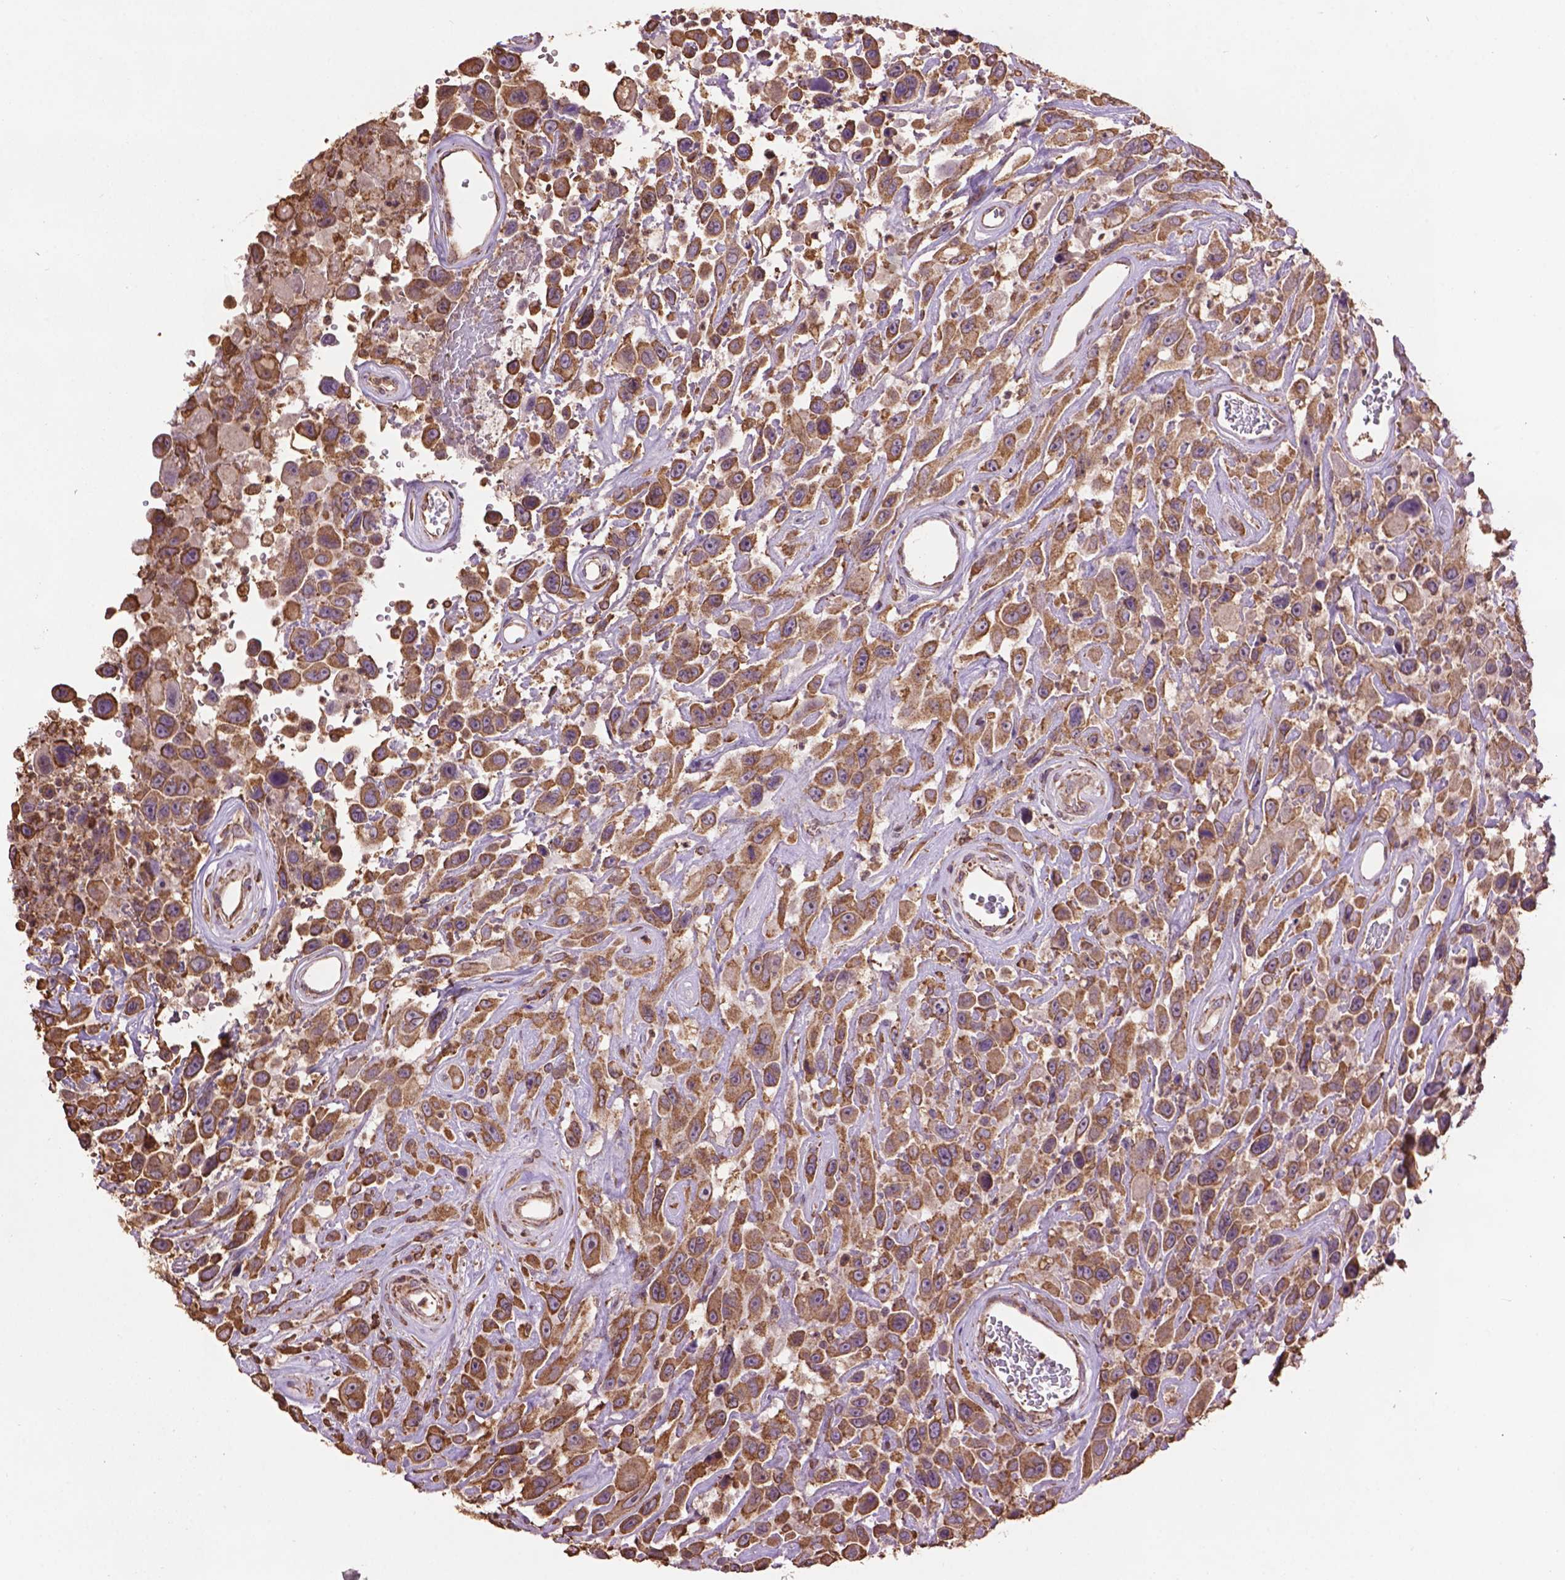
{"staining": {"intensity": "moderate", "quantity": ">75%", "location": "cytoplasmic/membranous"}, "tissue": "urothelial cancer", "cell_type": "Tumor cells", "image_type": "cancer", "snomed": [{"axis": "morphology", "description": "Urothelial carcinoma, High grade"}, {"axis": "topography", "description": "Urinary bladder"}], "caption": "Urothelial cancer stained for a protein (brown) reveals moderate cytoplasmic/membranous positive positivity in about >75% of tumor cells.", "gene": "PPP2R5E", "patient": {"sex": "male", "age": 53}}